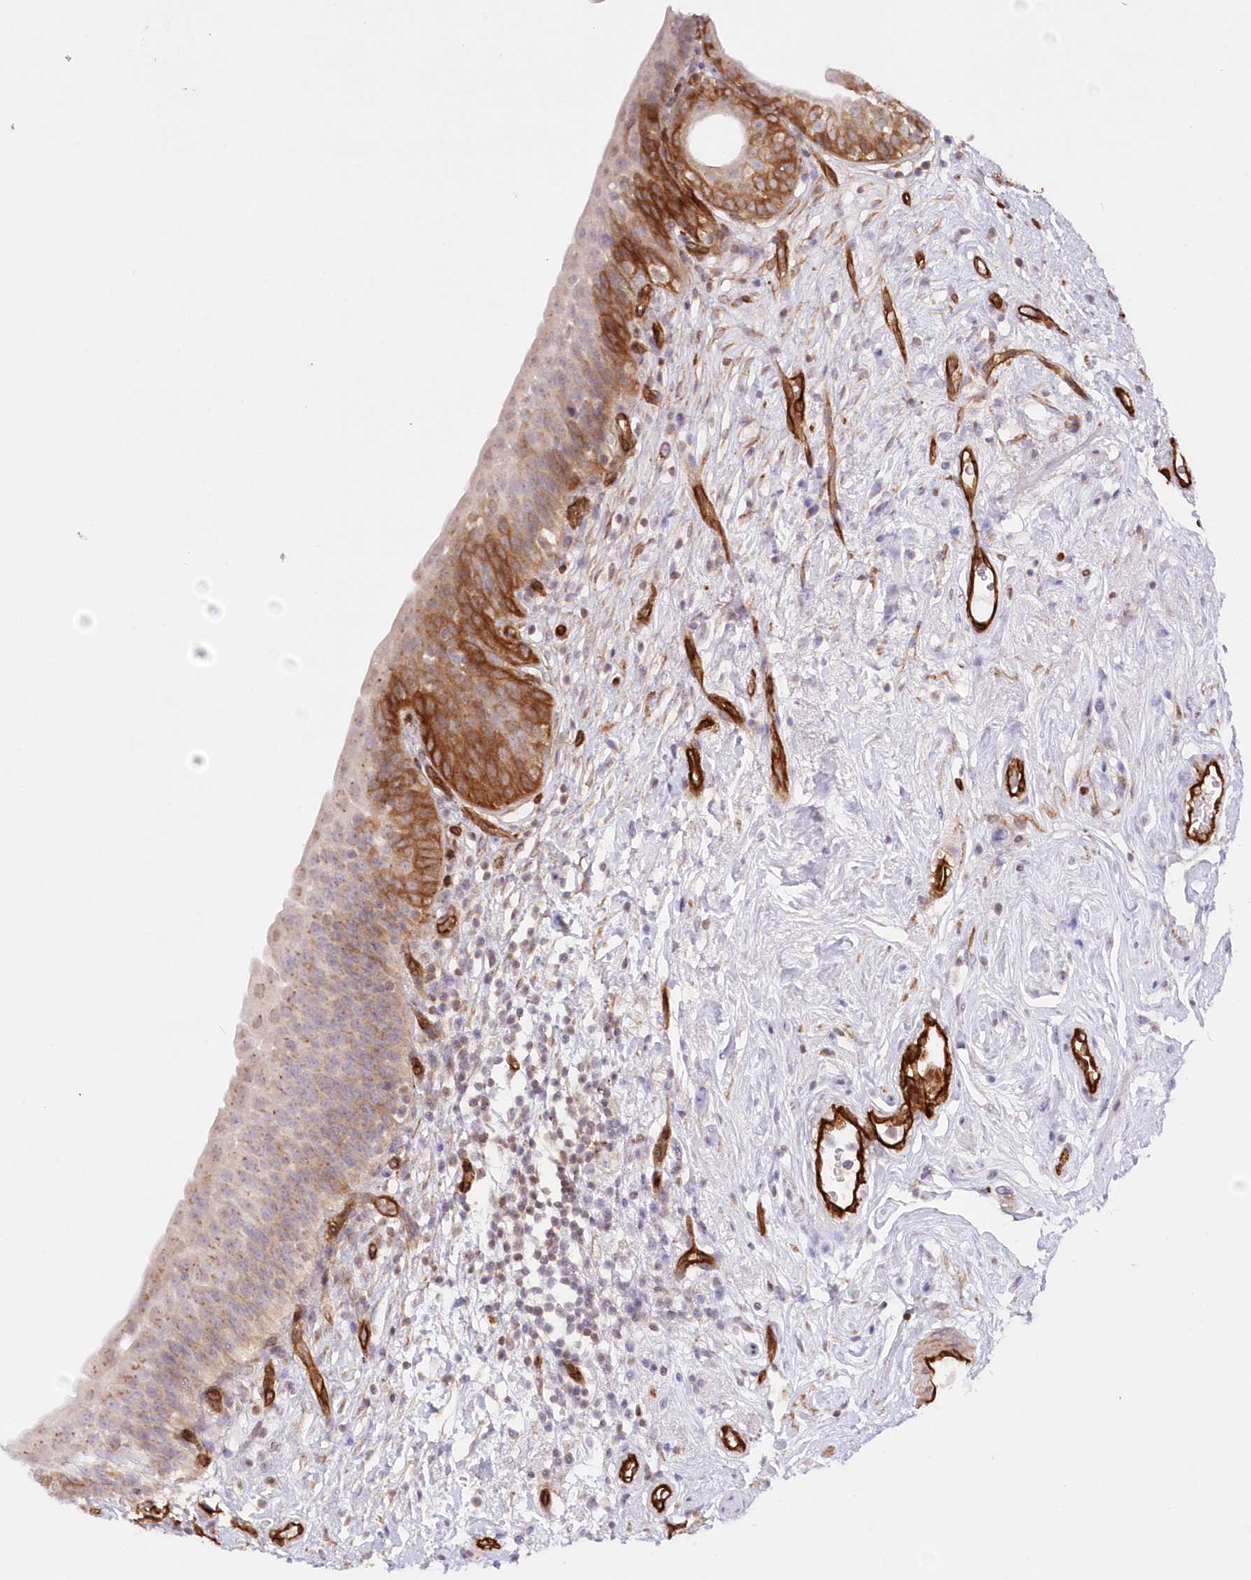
{"staining": {"intensity": "moderate", "quantity": "25%-75%", "location": "cytoplasmic/membranous"}, "tissue": "urinary bladder", "cell_type": "Urothelial cells", "image_type": "normal", "snomed": [{"axis": "morphology", "description": "Normal tissue, NOS"}, {"axis": "topography", "description": "Urinary bladder"}], "caption": "Moderate cytoplasmic/membranous staining is present in approximately 25%-75% of urothelial cells in normal urinary bladder.", "gene": "AFAP1L2", "patient": {"sex": "male", "age": 83}}